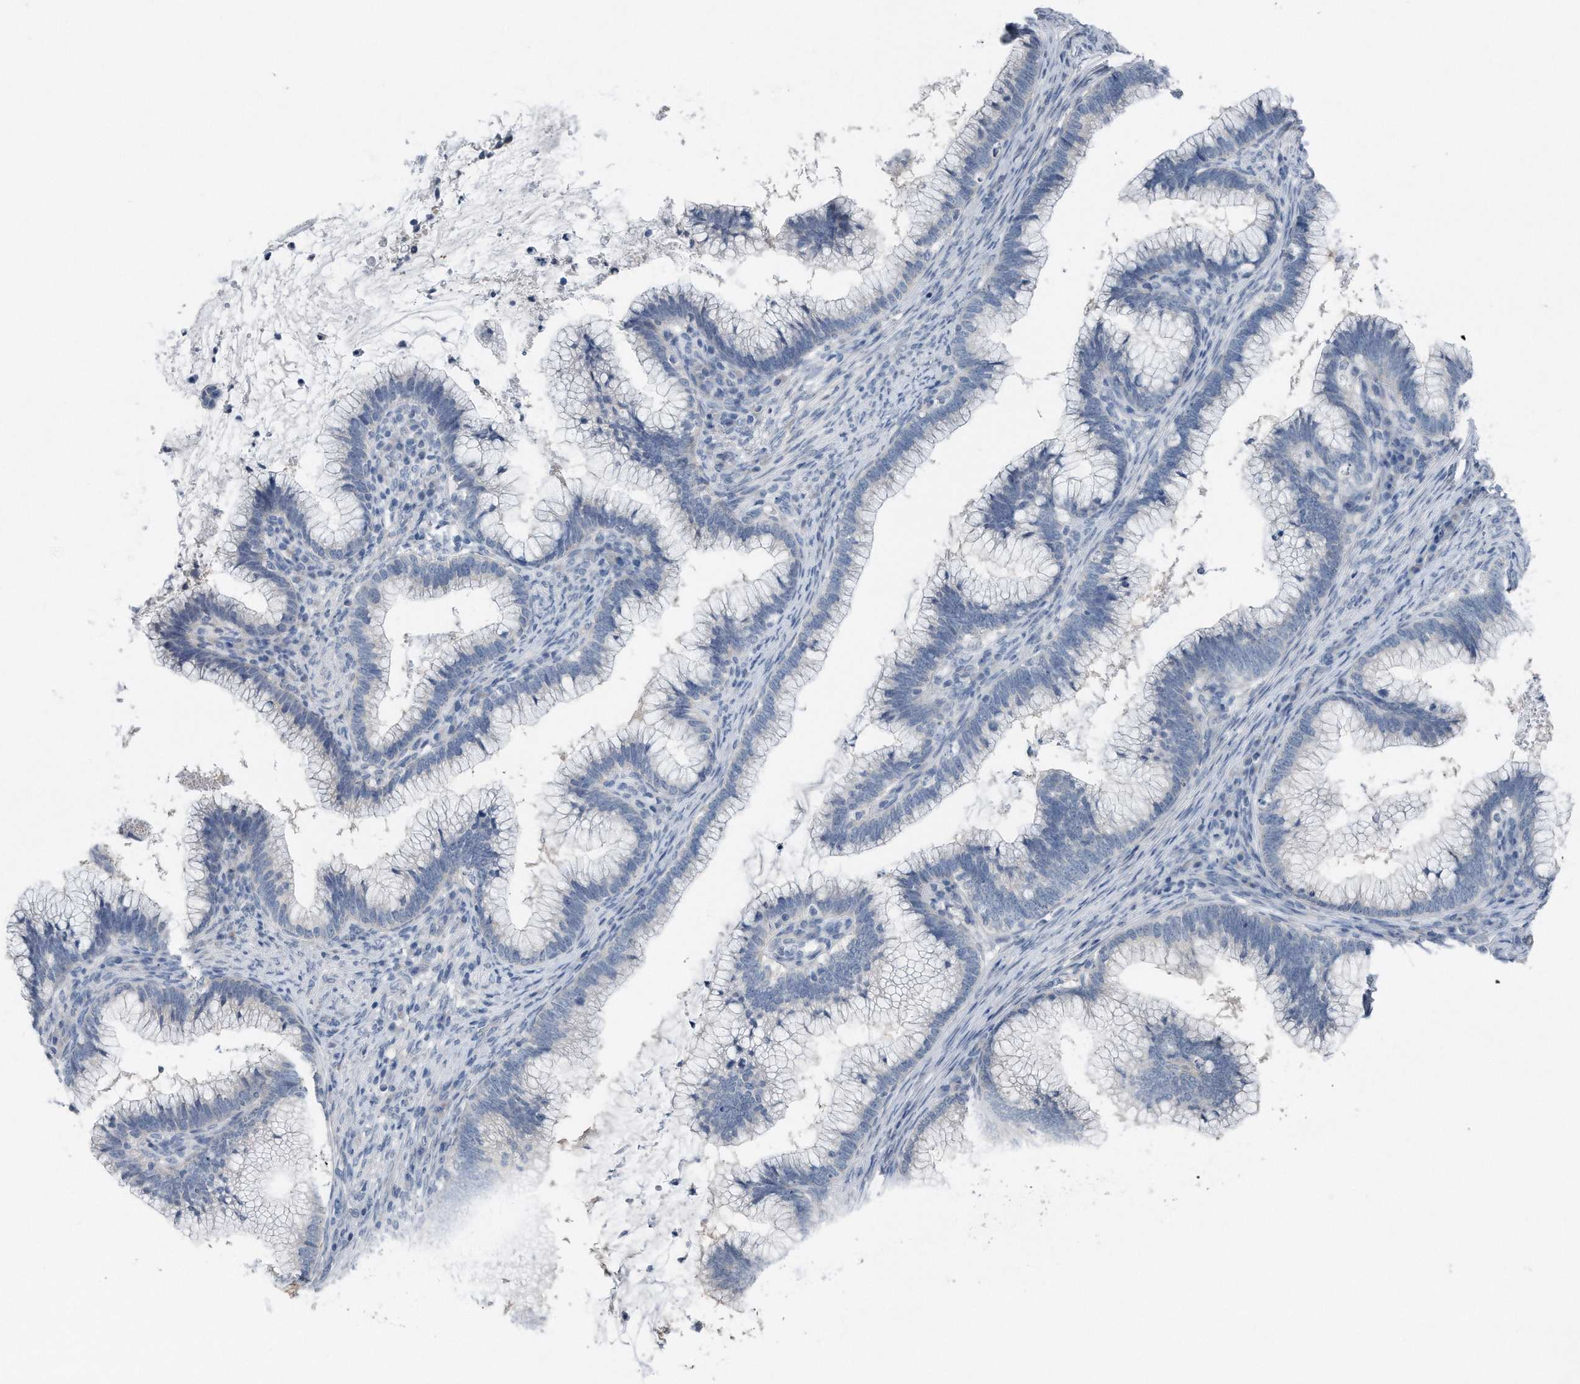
{"staining": {"intensity": "negative", "quantity": "none", "location": "none"}, "tissue": "cervical cancer", "cell_type": "Tumor cells", "image_type": "cancer", "snomed": [{"axis": "morphology", "description": "Adenocarcinoma, NOS"}, {"axis": "topography", "description": "Cervix"}], "caption": "Immunohistochemistry of human cervical adenocarcinoma shows no staining in tumor cells.", "gene": "YRDC", "patient": {"sex": "female", "age": 36}}